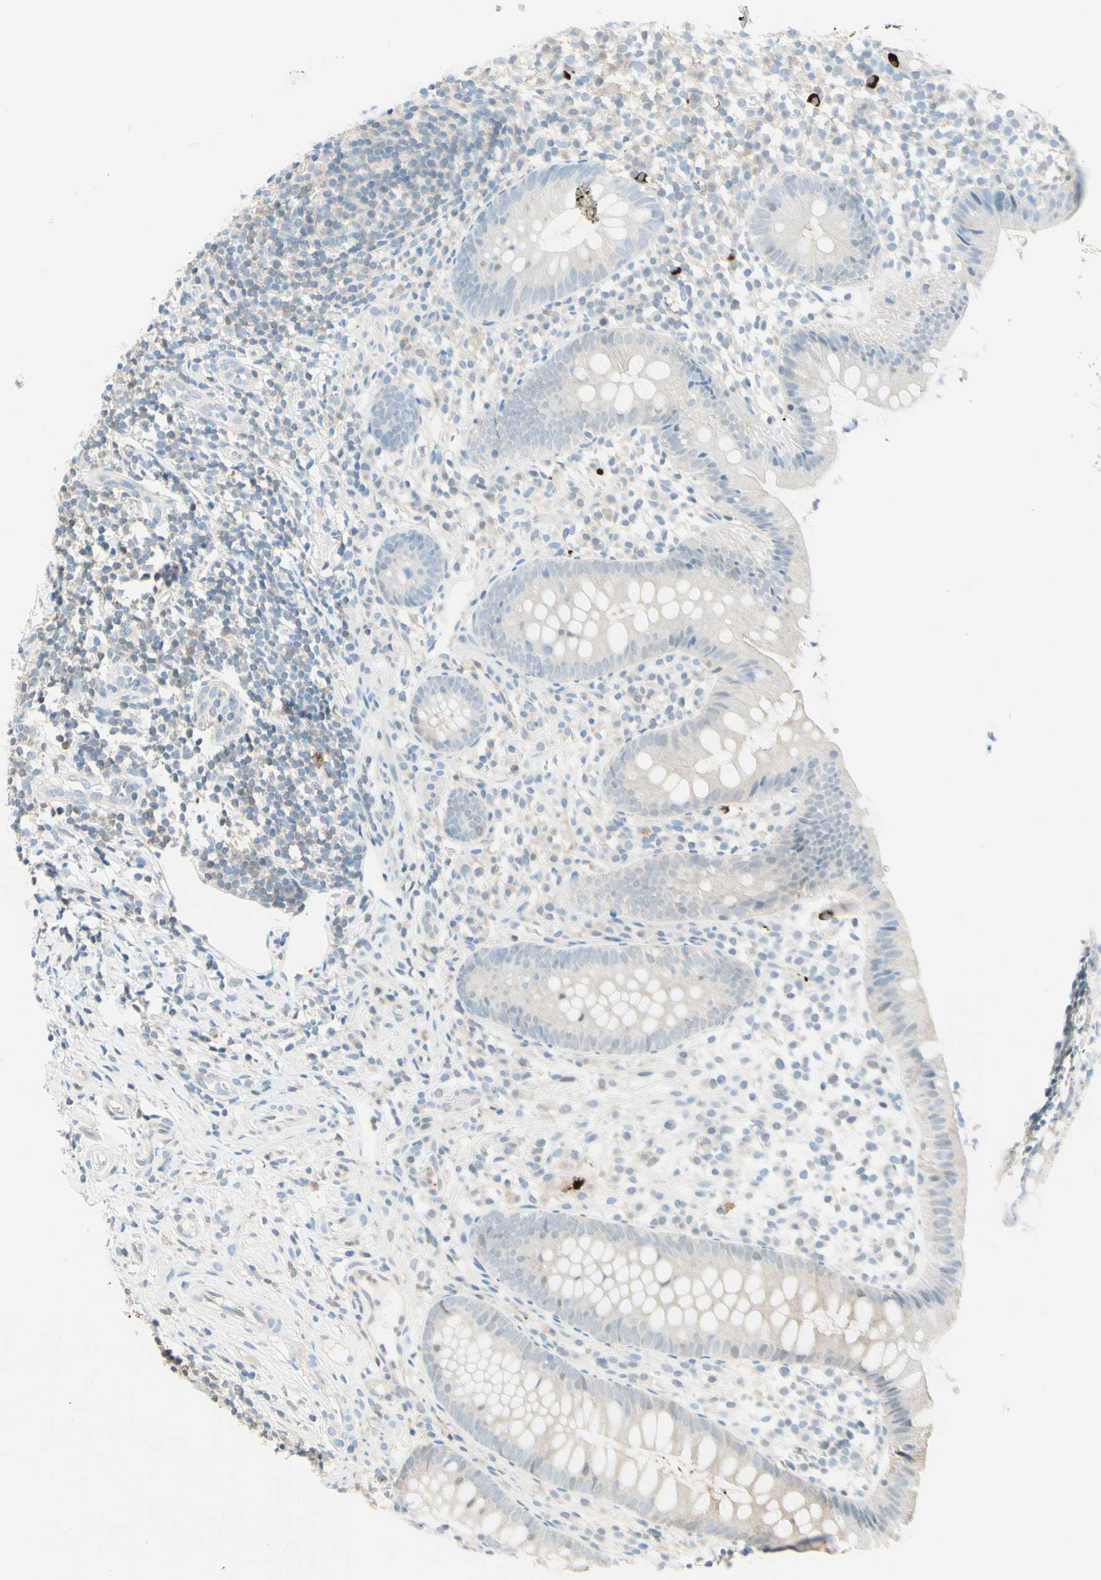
{"staining": {"intensity": "negative", "quantity": "none", "location": "none"}, "tissue": "appendix", "cell_type": "Glandular cells", "image_type": "normal", "snomed": [{"axis": "morphology", "description": "Normal tissue, NOS"}, {"axis": "topography", "description": "Appendix"}], "caption": "A histopathology image of human appendix is negative for staining in glandular cells. Nuclei are stained in blue.", "gene": "UPK3B", "patient": {"sex": "female", "age": 20}}